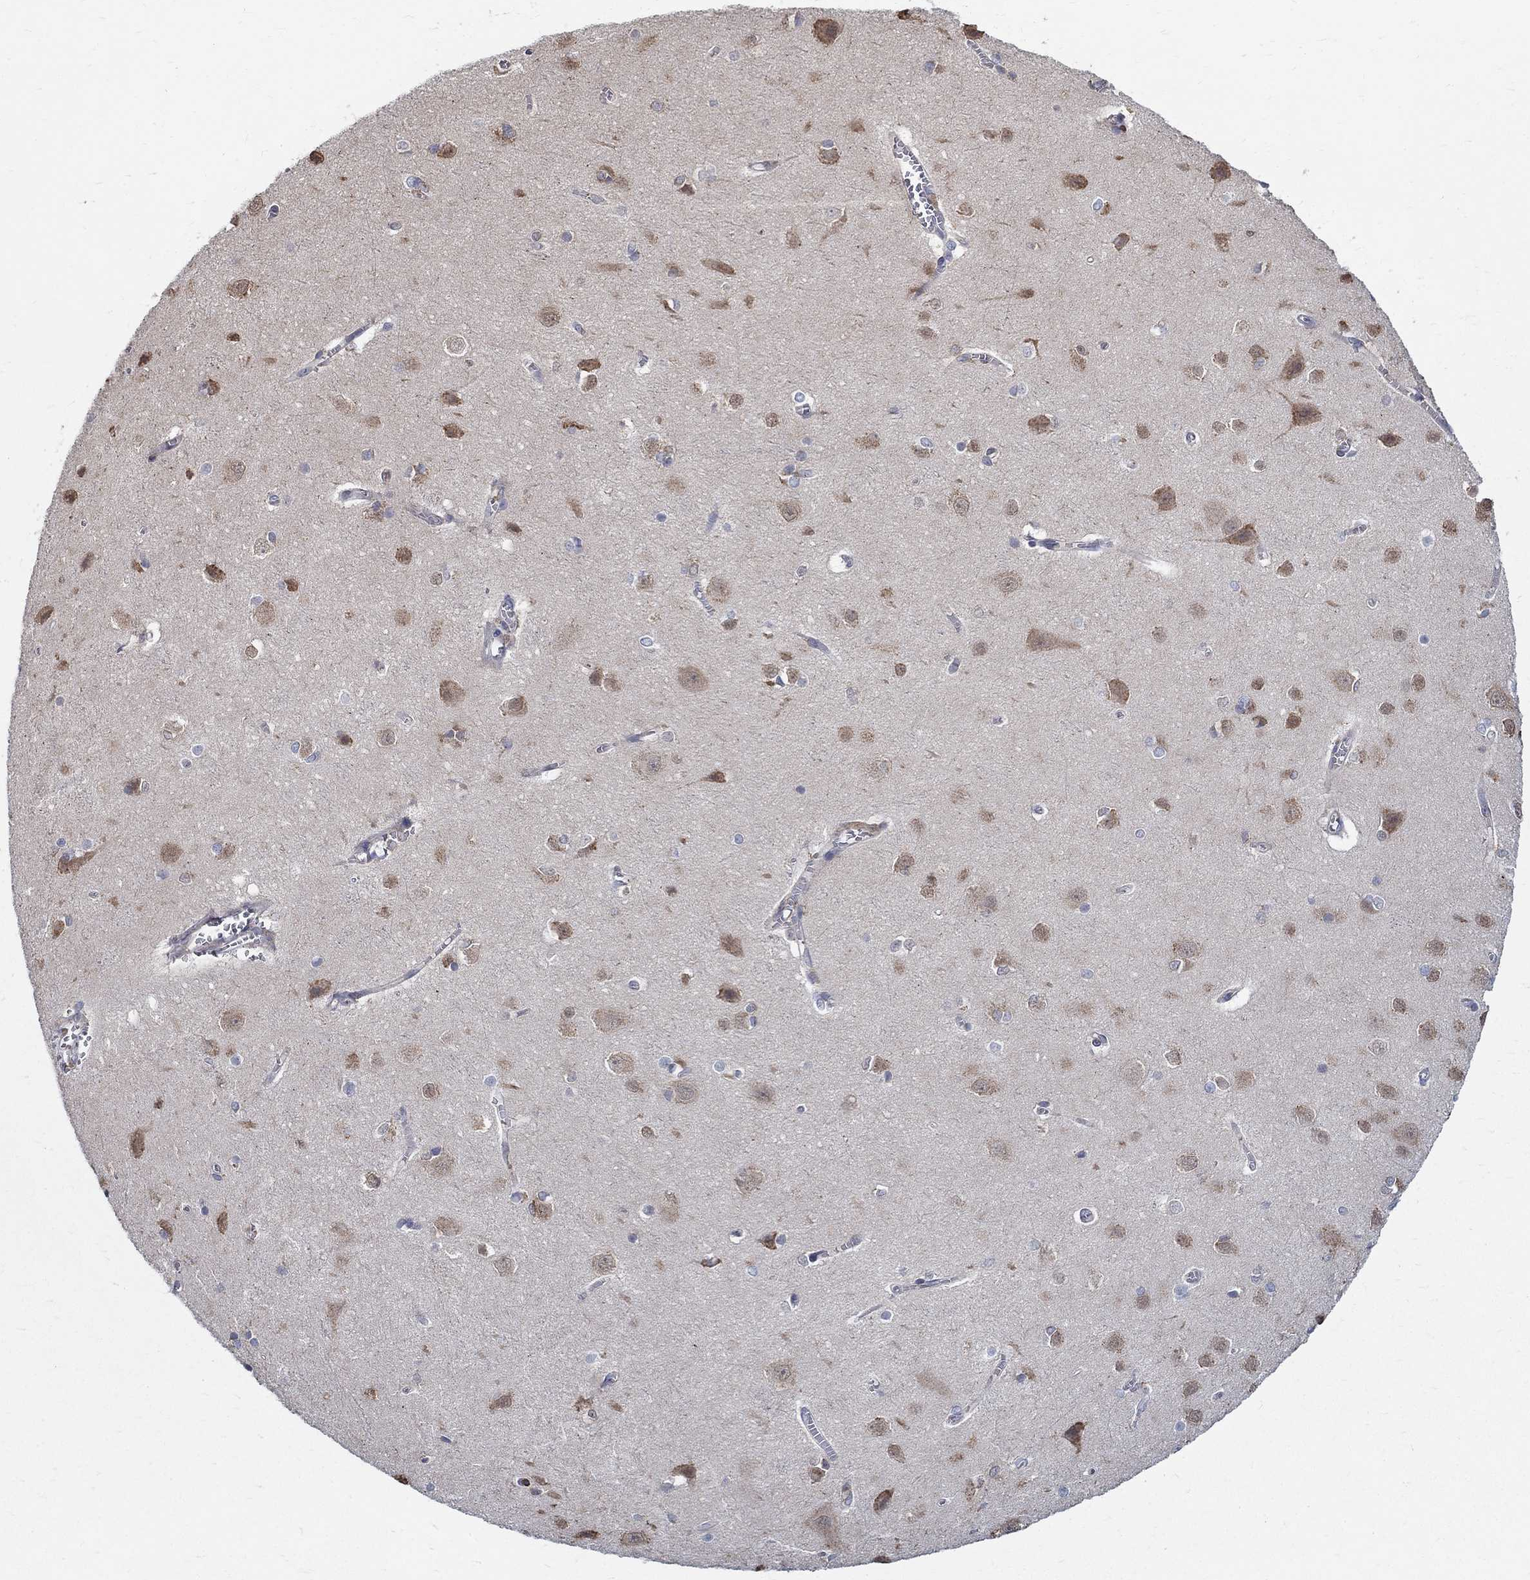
{"staining": {"intensity": "negative", "quantity": "none", "location": "none"}, "tissue": "cerebral cortex", "cell_type": "Endothelial cells", "image_type": "normal", "snomed": [{"axis": "morphology", "description": "Normal tissue, NOS"}, {"axis": "topography", "description": "Cerebral cortex"}], "caption": "The image reveals no staining of endothelial cells in normal cerebral cortex. The staining is performed using DAB (3,3'-diaminobenzidine) brown chromogen with nuclei counter-stained in using hematoxylin.", "gene": "AGAP2", "patient": {"sex": "male", "age": 37}}